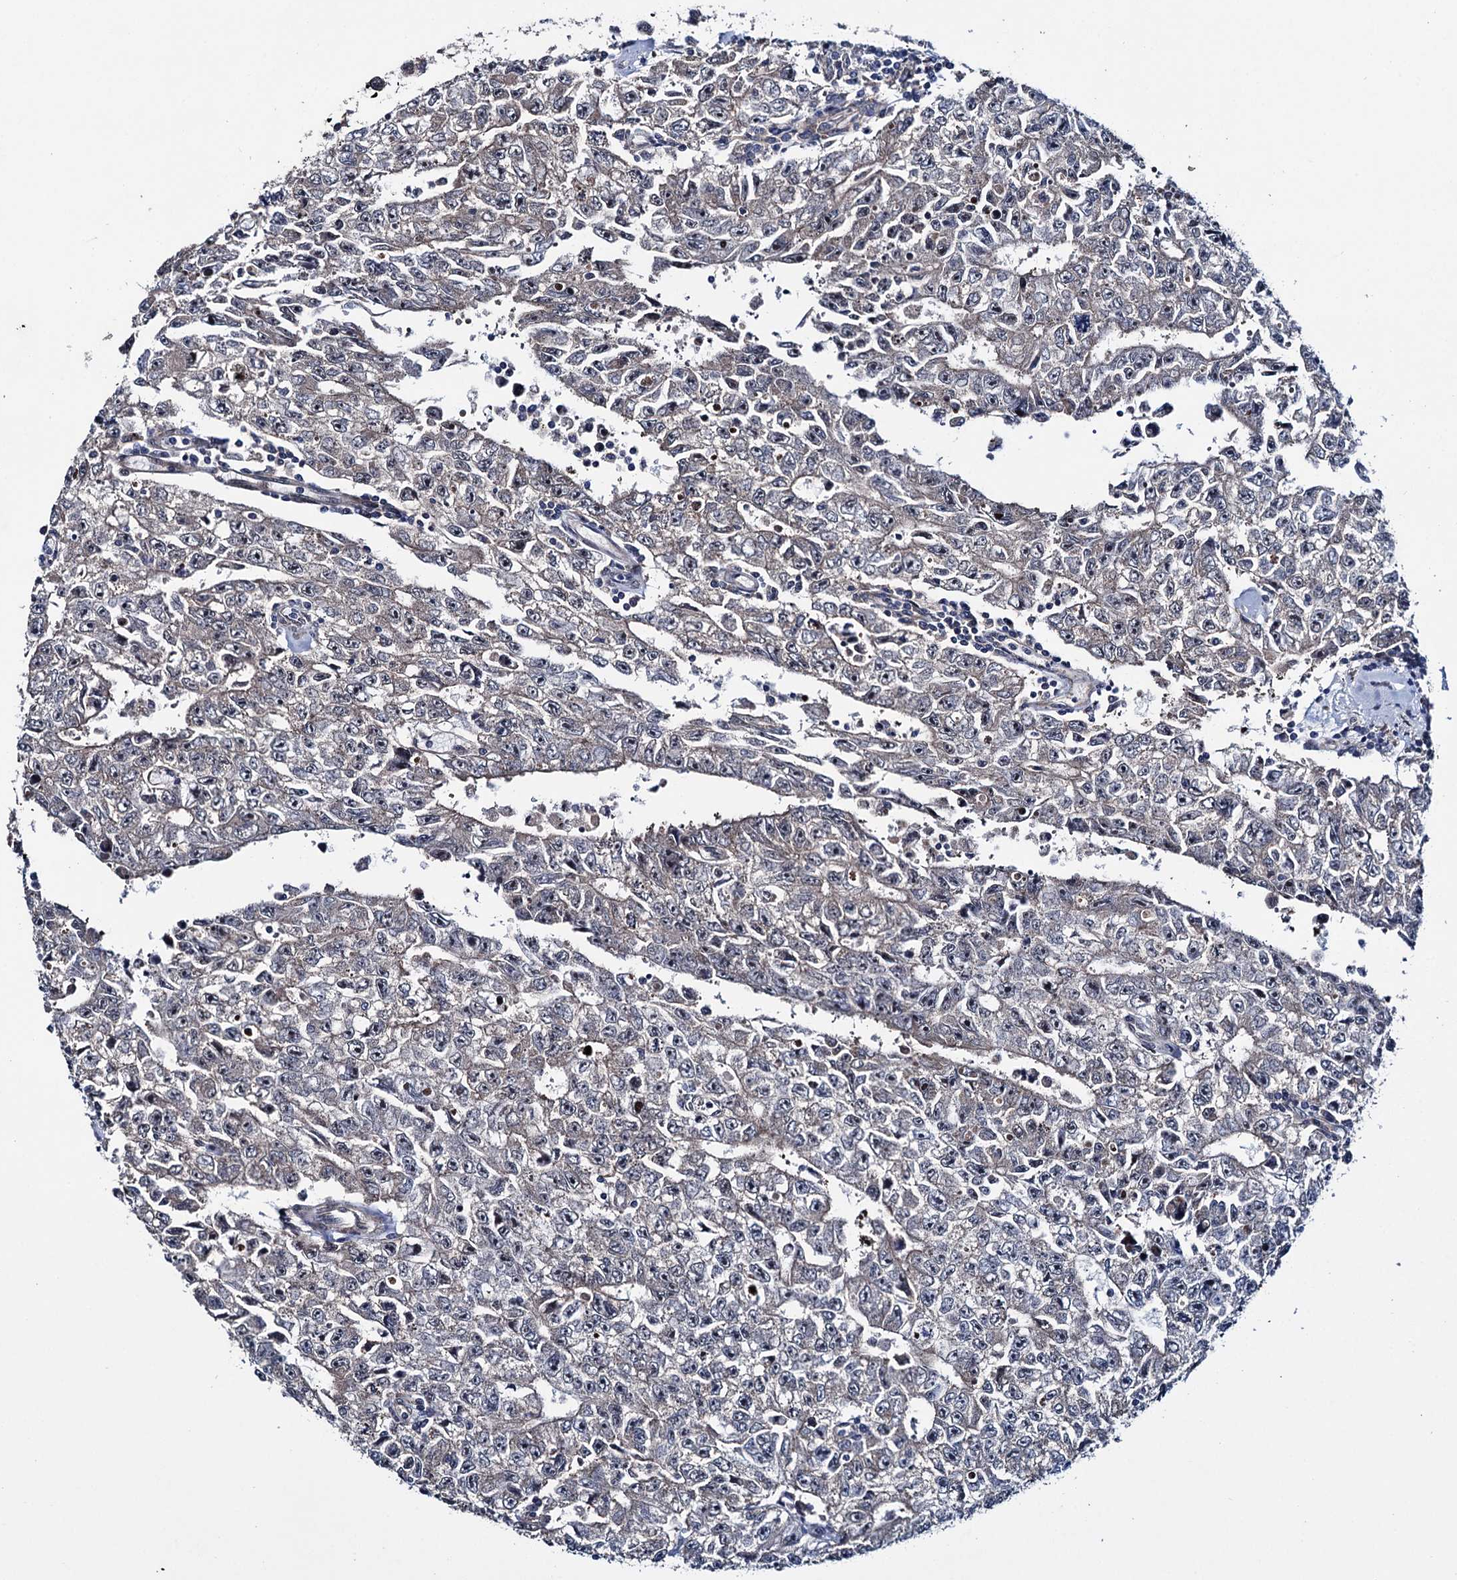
{"staining": {"intensity": "negative", "quantity": "none", "location": "none"}, "tissue": "testis cancer", "cell_type": "Tumor cells", "image_type": "cancer", "snomed": [{"axis": "morphology", "description": "Carcinoma, Embryonal, NOS"}, {"axis": "topography", "description": "Testis"}], "caption": "Human testis cancer stained for a protein using IHC shows no expression in tumor cells.", "gene": "EYA4", "patient": {"sex": "male", "age": 17}}